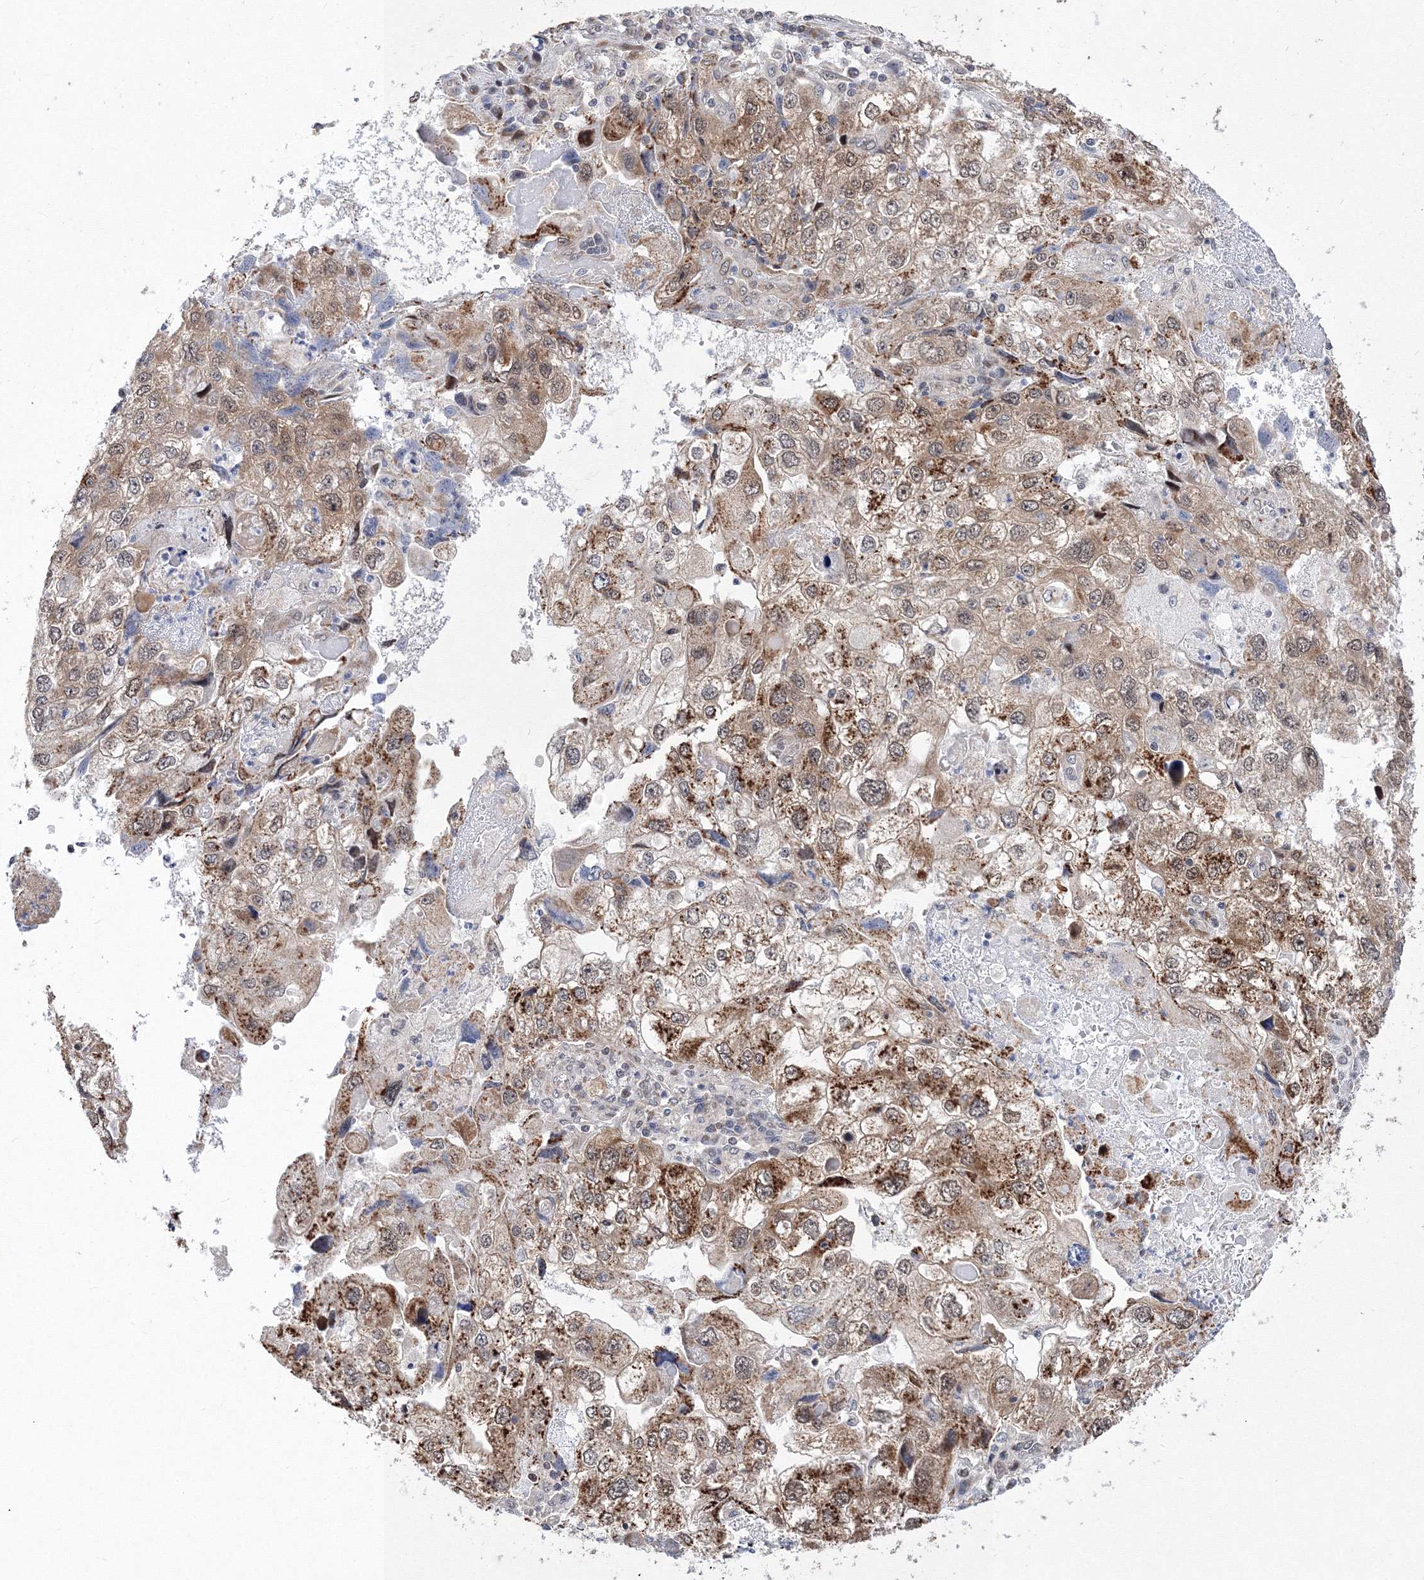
{"staining": {"intensity": "moderate", "quantity": ">75%", "location": "cytoplasmic/membranous"}, "tissue": "endometrial cancer", "cell_type": "Tumor cells", "image_type": "cancer", "snomed": [{"axis": "morphology", "description": "Adenocarcinoma, NOS"}, {"axis": "topography", "description": "Endometrium"}], "caption": "The photomicrograph displays staining of endometrial cancer (adenocarcinoma), revealing moderate cytoplasmic/membranous protein positivity (brown color) within tumor cells.", "gene": "GPN1", "patient": {"sex": "female", "age": 49}}